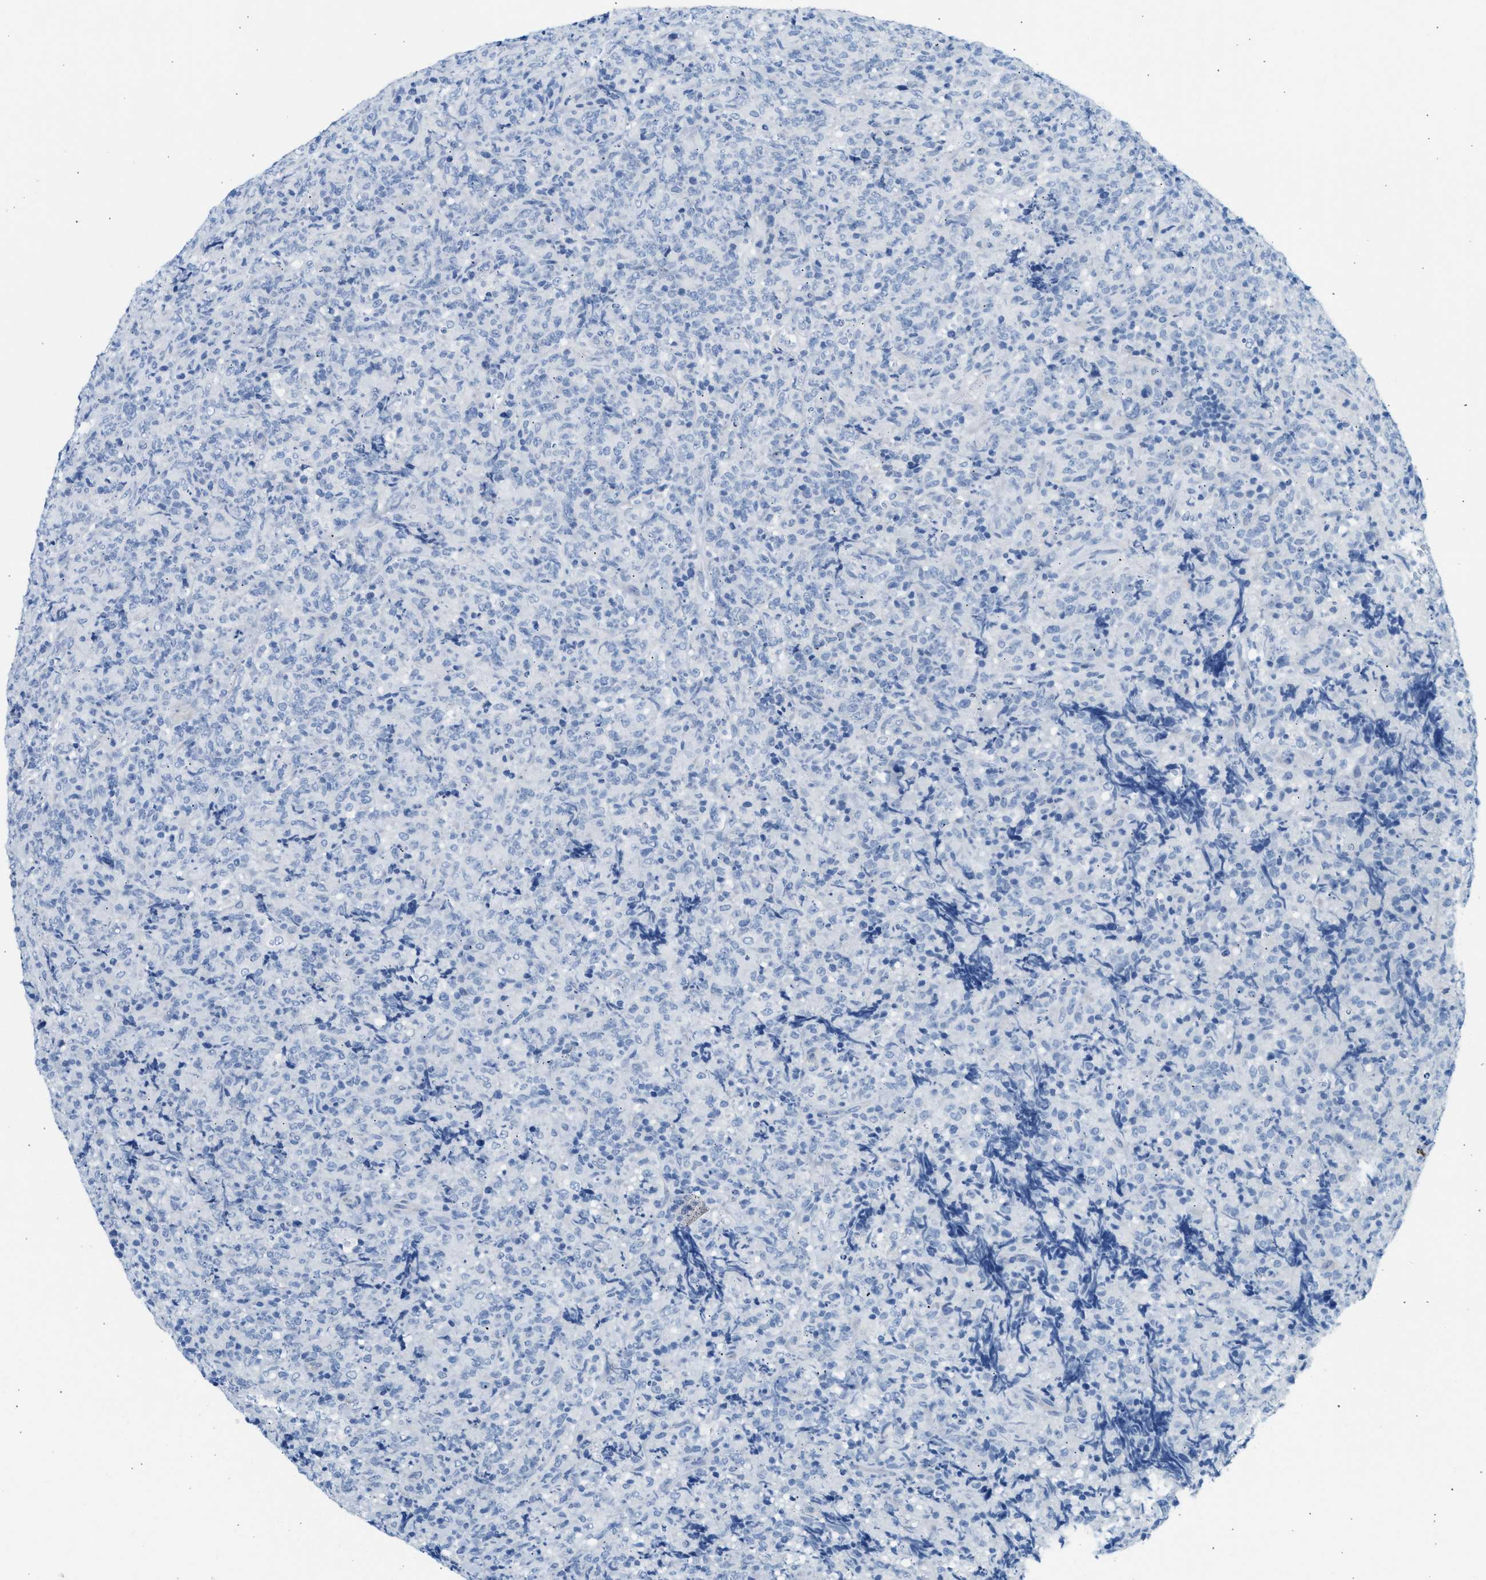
{"staining": {"intensity": "negative", "quantity": "none", "location": "none"}, "tissue": "lymphoma", "cell_type": "Tumor cells", "image_type": "cancer", "snomed": [{"axis": "morphology", "description": "Malignant lymphoma, non-Hodgkin's type, High grade"}, {"axis": "topography", "description": "Tonsil"}], "caption": "There is no significant expression in tumor cells of lymphoma.", "gene": "SPAM1", "patient": {"sex": "female", "age": 36}}